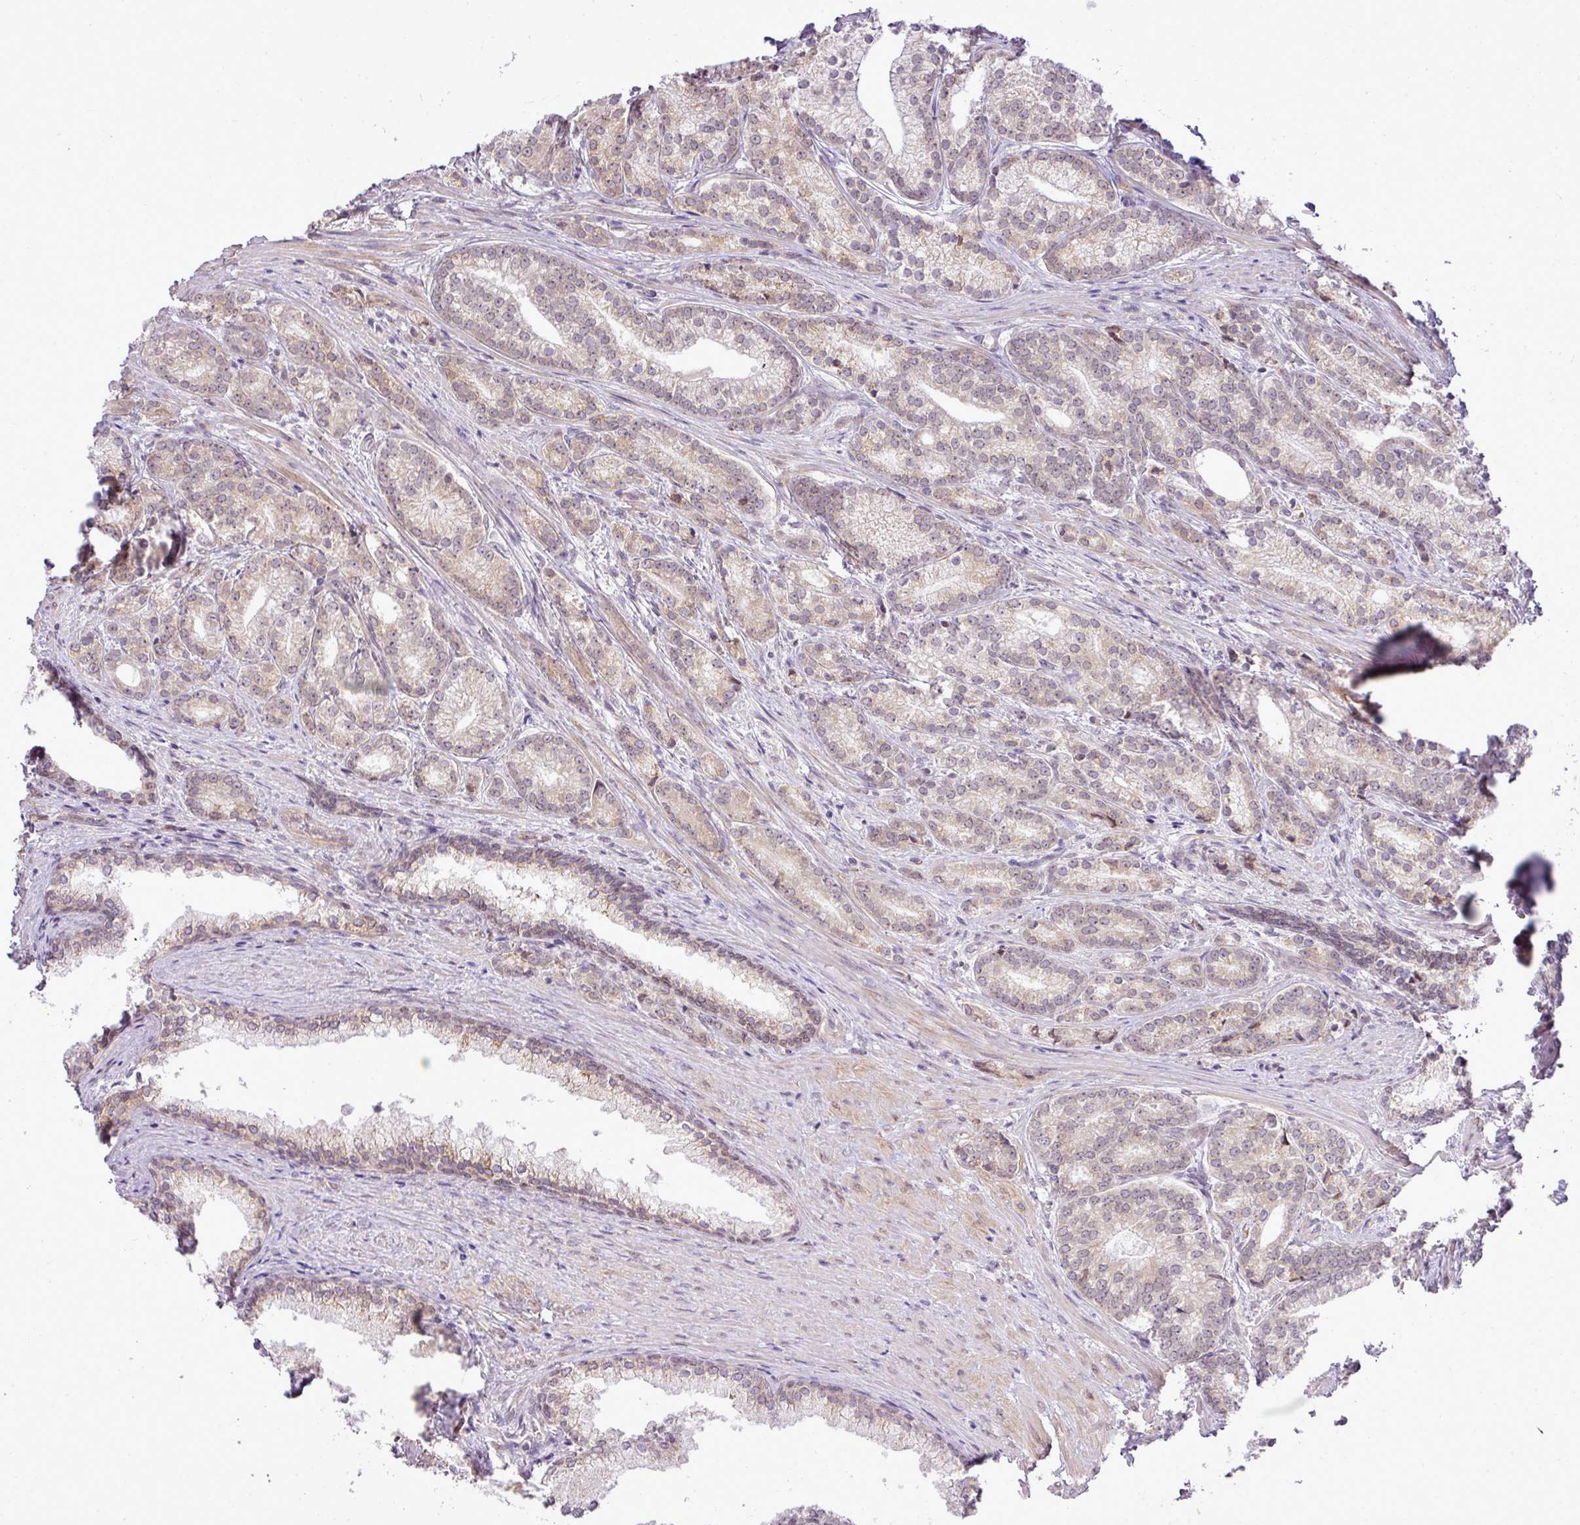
{"staining": {"intensity": "weak", "quantity": "<25%", "location": "cytoplasmic/membranous"}, "tissue": "prostate cancer", "cell_type": "Tumor cells", "image_type": "cancer", "snomed": [{"axis": "morphology", "description": "Adenocarcinoma, Low grade"}, {"axis": "topography", "description": "Prostate"}], "caption": "Immunohistochemical staining of human prostate cancer demonstrates no significant positivity in tumor cells. (DAB immunohistochemistry (IHC) visualized using brightfield microscopy, high magnification).", "gene": "COX18", "patient": {"sex": "male", "age": 71}}